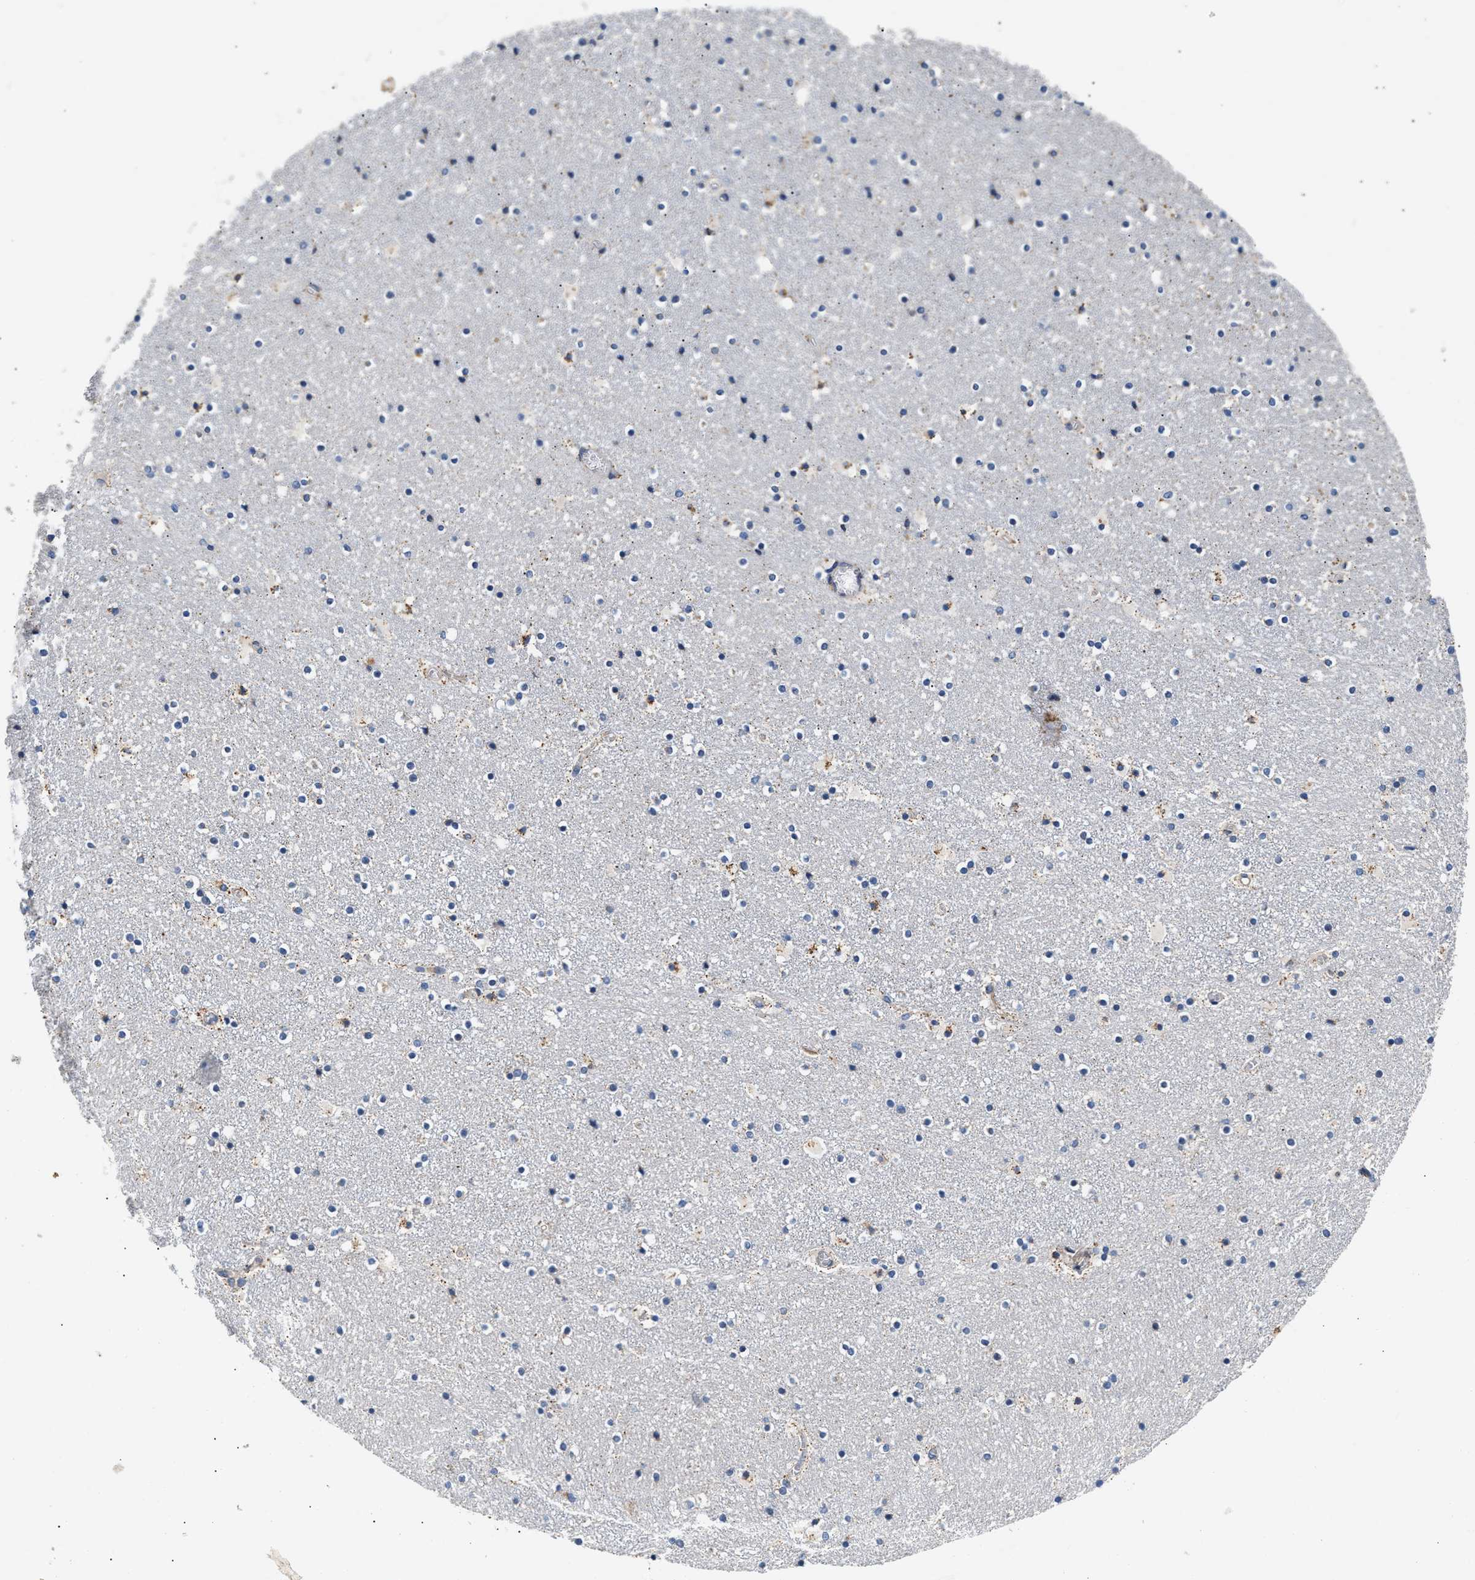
{"staining": {"intensity": "moderate", "quantity": "25%-75%", "location": "cytoplasmic/membranous"}, "tissue": "caudate", "cell_type": "Glial cells", "image_type": "normal", "snomed": [{"axis": "morphology", "description": "Normal tissue, NOS"}, {"axis": "topography", "description": "Lateral ventricle wall"}], "caption": "High-power microscopy captured an immunohistochemistry (IHC) photomicrograph of unremarkable caudate, revealing moderate cytoplasmic/membranous staining in about 25%-75% of glial cells.", "gene": "IFT74", "patient": {"sex": "male", "age": 45}}